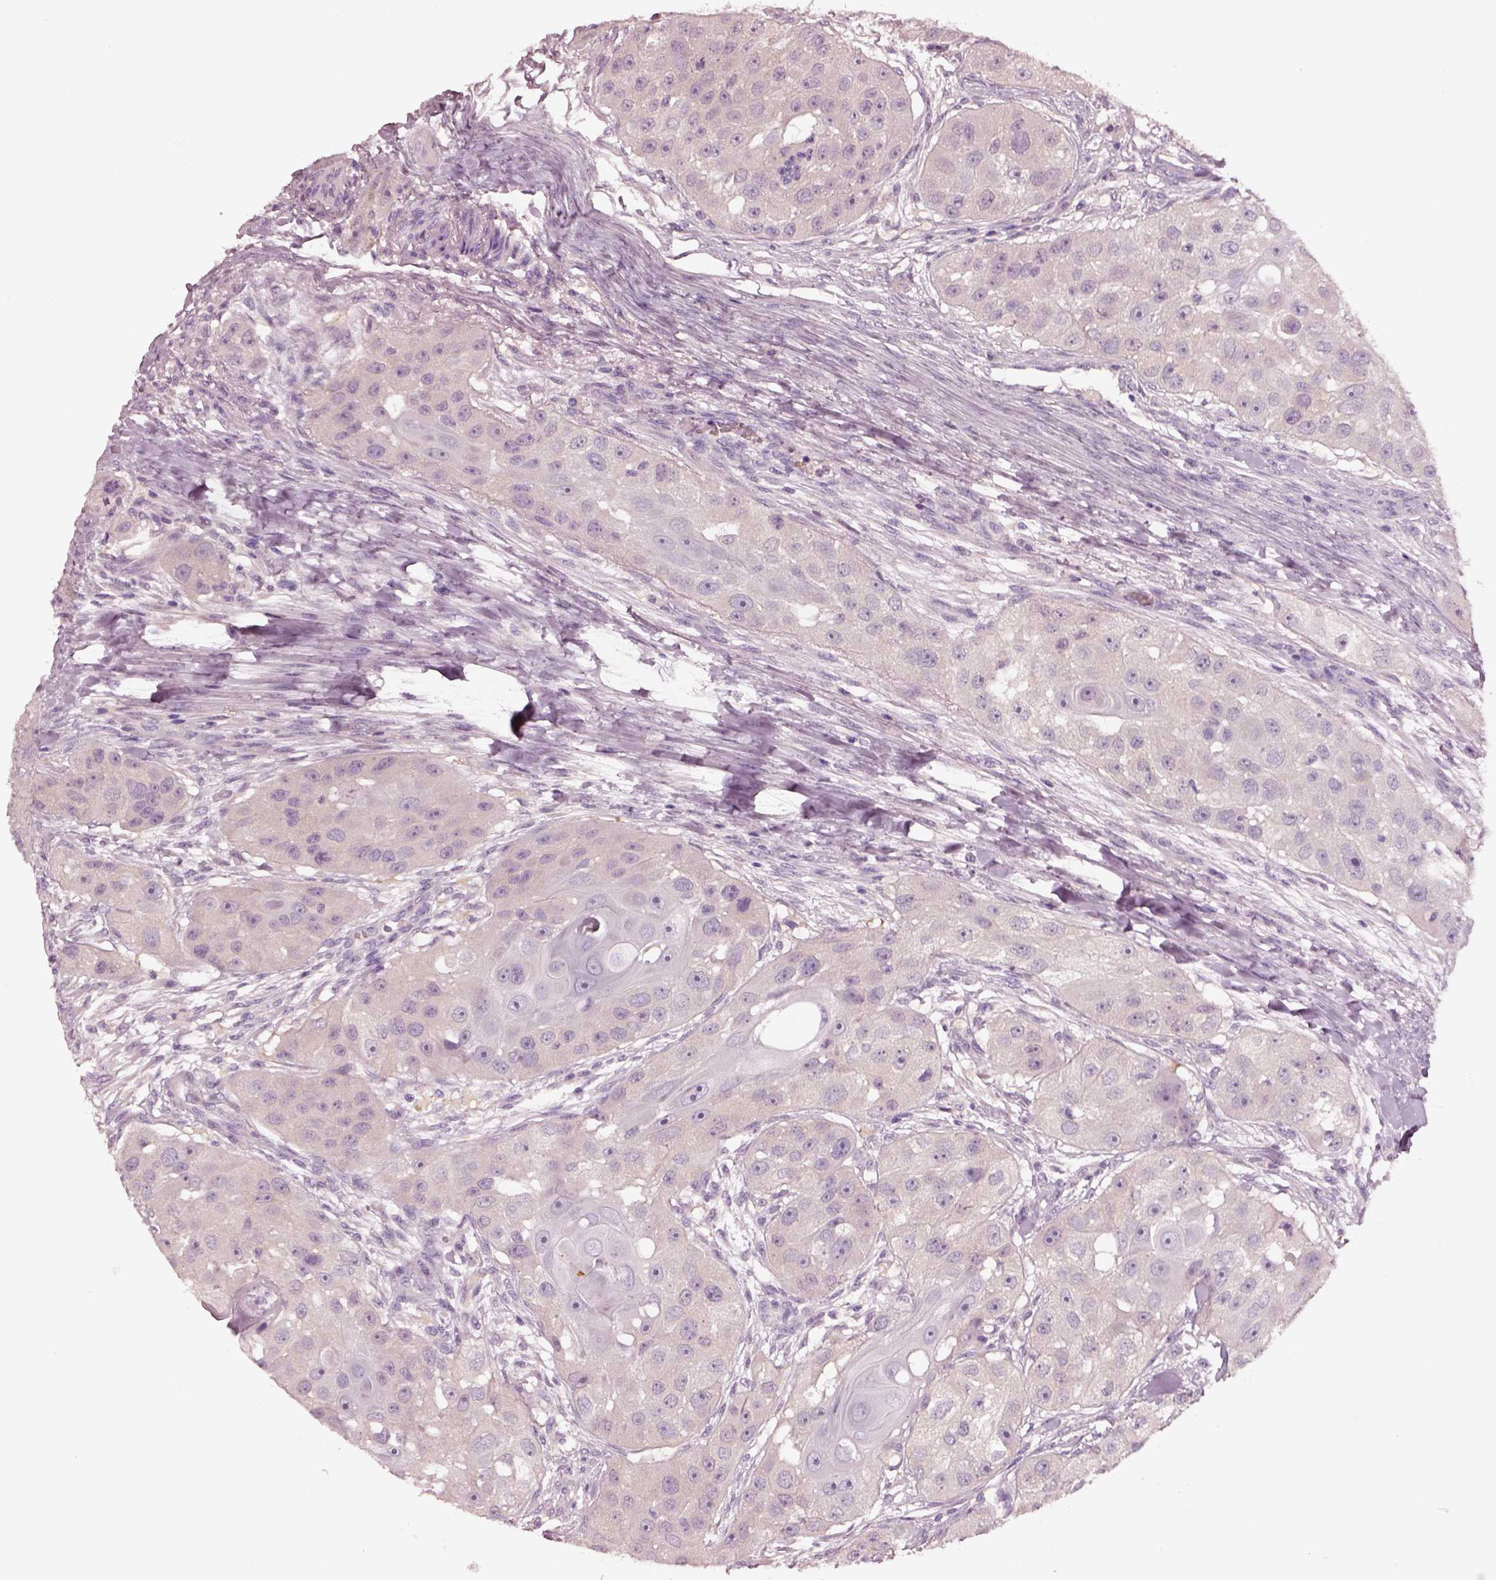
{"staining": {"intensity": "negative", "quantity": "none", "location": "none"}, "tissue": "head and neck cancer", "cell_type": "Tumor cells", "image_type": "cancer", "snomed": [{"axis": "morphology", "description": "Squamous cell carcinoma, NOS"}, {"axis": "topography", "description": "Head-Neck"}], "caption": "Tumor cells show no significant staining in head and neck squamous cell carcinoma.", "gene": "ELSPBP1", "patient": {"sex": "male", "age": 51}}